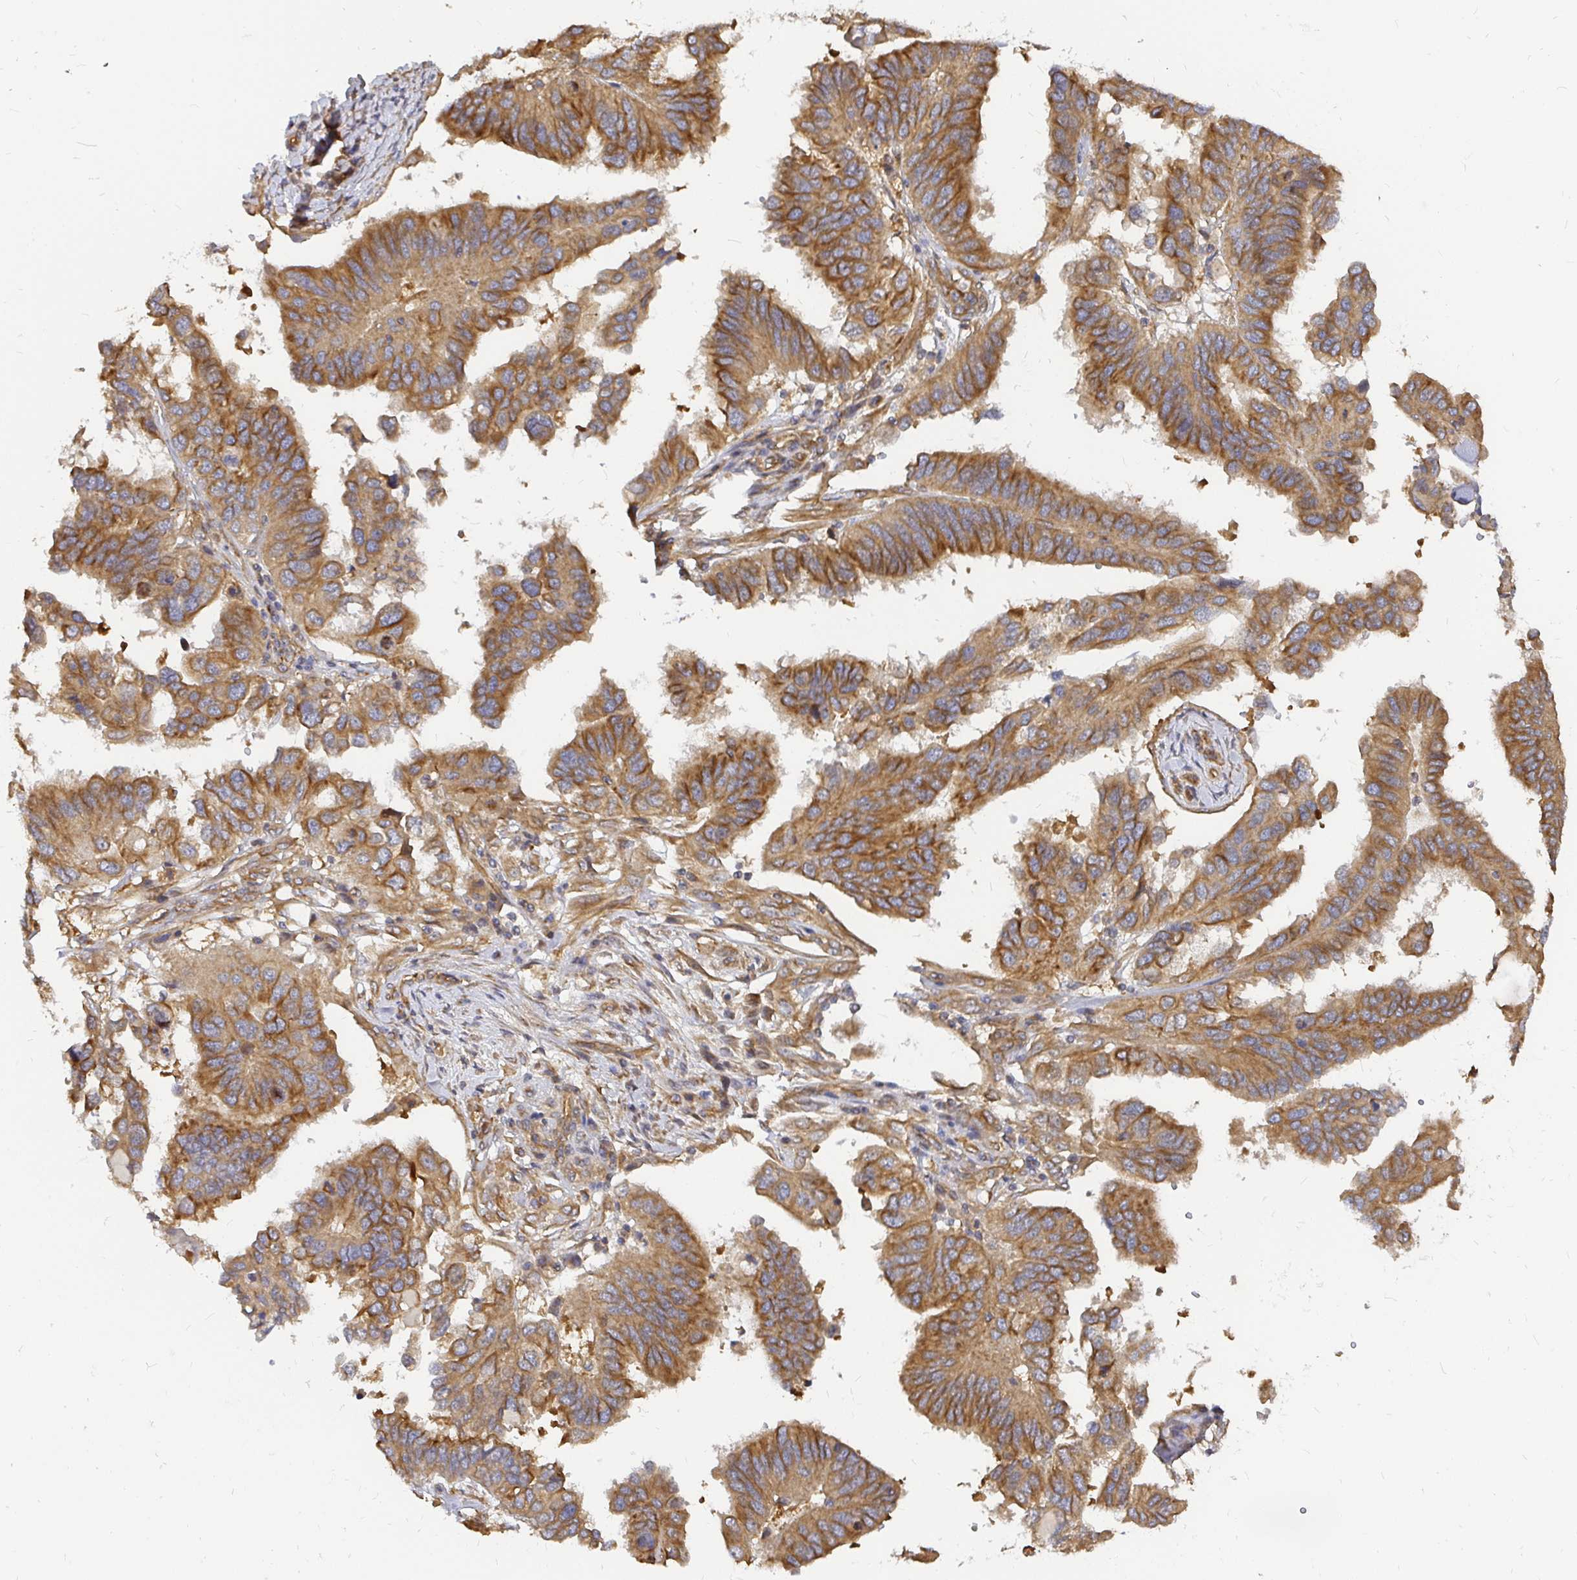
{"staining": {"intensity": "moderate", "quantity": ">75%", "location": "cytoplasmic/membranous"}, "tissue": "ovarian cancer", "cell_type": "Tumor cells", "image_type": "cancer", "snomed": [{"axis": "morphology", "description": "Cystadenocarcinoma, serous, NOS"}, {"axis": "topography", "description": "Ovary"}], "caption": "Protein expression by immunohistochemistry (IHC) demonstrates moderate cytoplasmic/membranous staining in about >75% of tumor cells in serous cystadenocarcinoma (ovarian).", "gene": "KIF5B", "patient": {"sex": "female", "age": 79}}